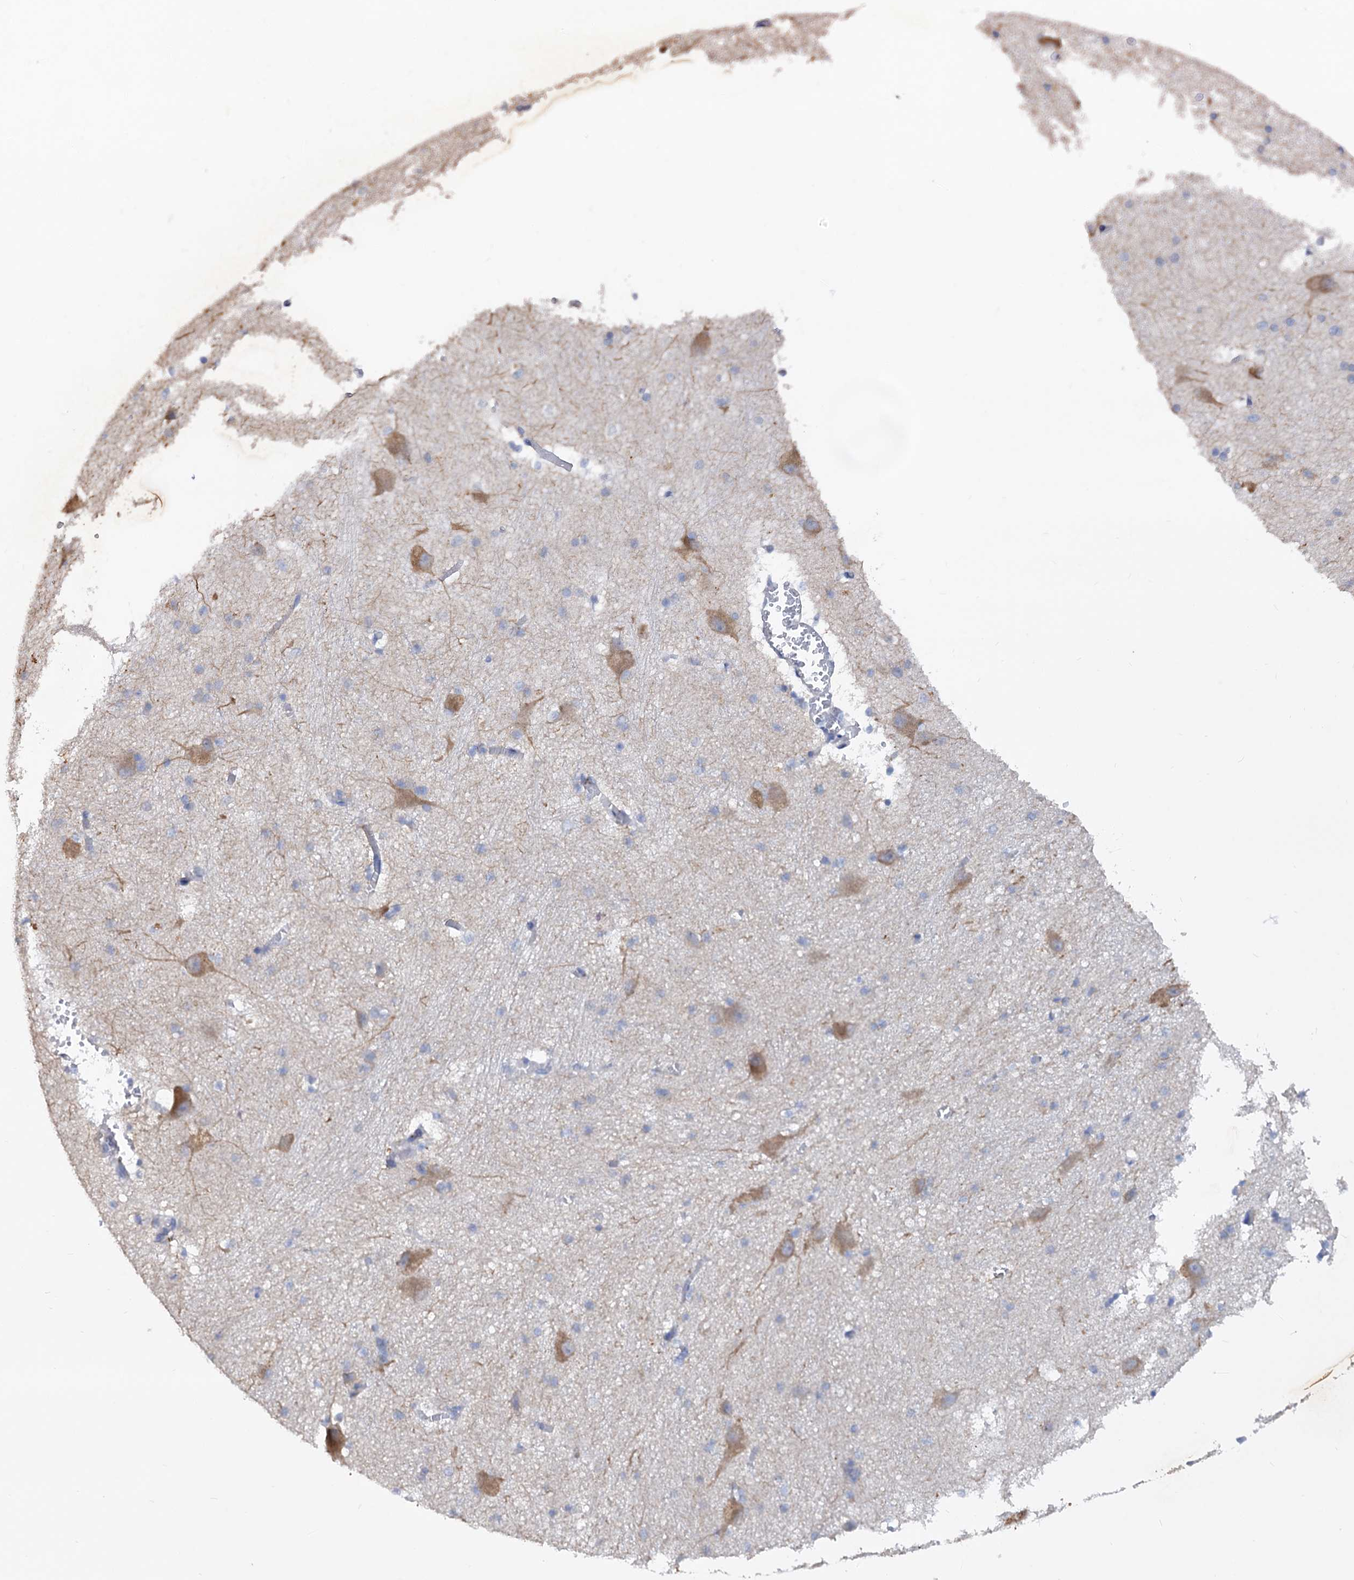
{"staining": {"intensity": "negative", "quantity": "none", "location": "none"}, "tissue": "caudate", "cell_type": "Glial cells", "image_type": "normal", "snomed": [{"axis": "morphology", "description": "Normal tissue, NOS"}, {"axis": "topography", "description": "Lateral ventricle wall"}], "caption": "IHC histopathology image of normal human caudate stained for a protein (brown), which exhibits no expression in glial cells.", "gene": "NPAS4", "patient": {"sex": "male", "age": 37}}